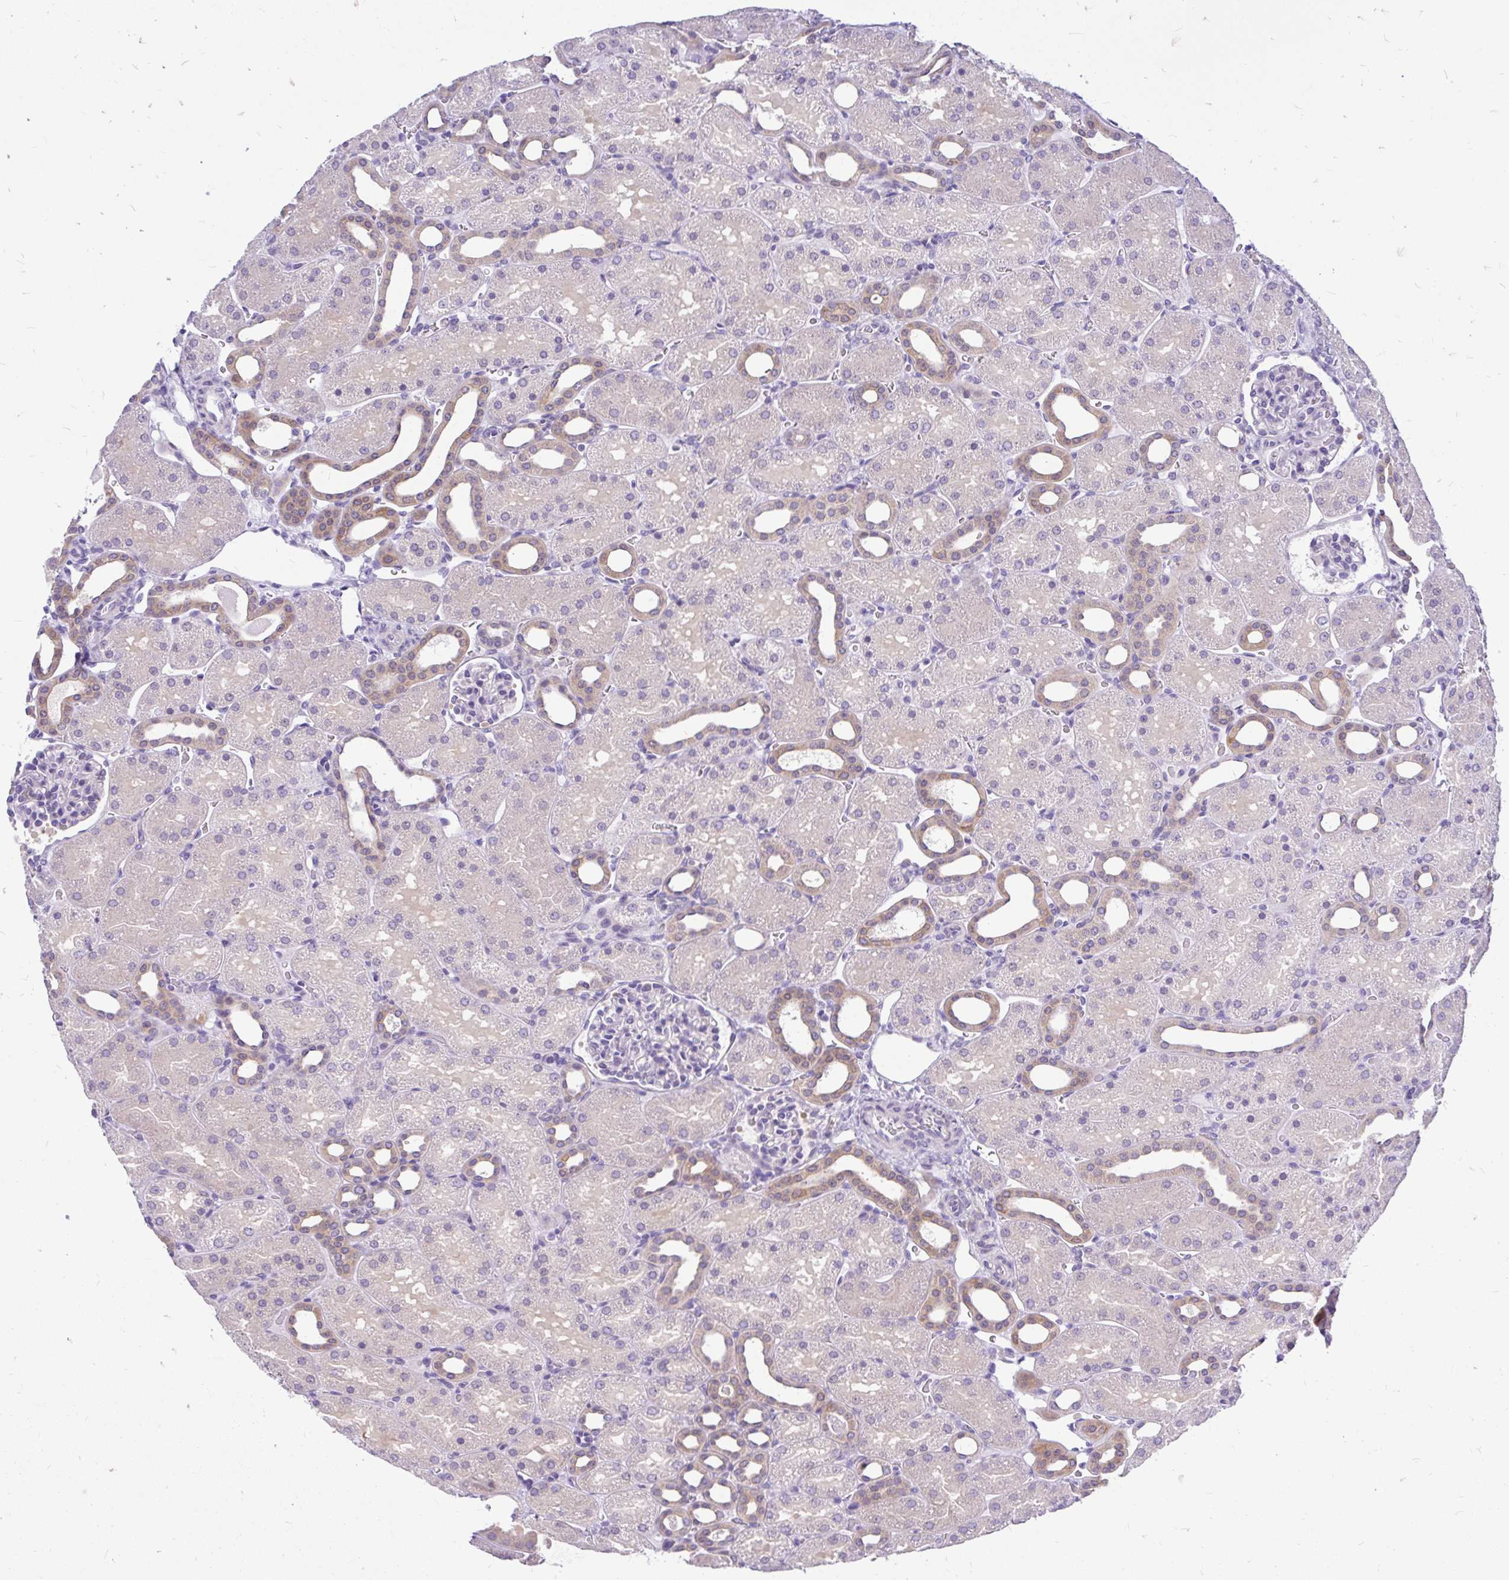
{"staining": {"intensity": "negative", "quantity": "none", "location": "none"}, "tissue": "kidney", "cell_type": "Cells in glomeruli", "image_type": "normal", "snomed": [{"axis": "morphology", "description": "Normal tissue, NOS"}, {"axis": "topography", "description": "Kidney"}], "caption": "Protein analysis of benign kidney reveals no significant staining in cells in glomeruli.", "gene": "MAP1LC3A", "patient": {"sex": "male", "age": 2}}